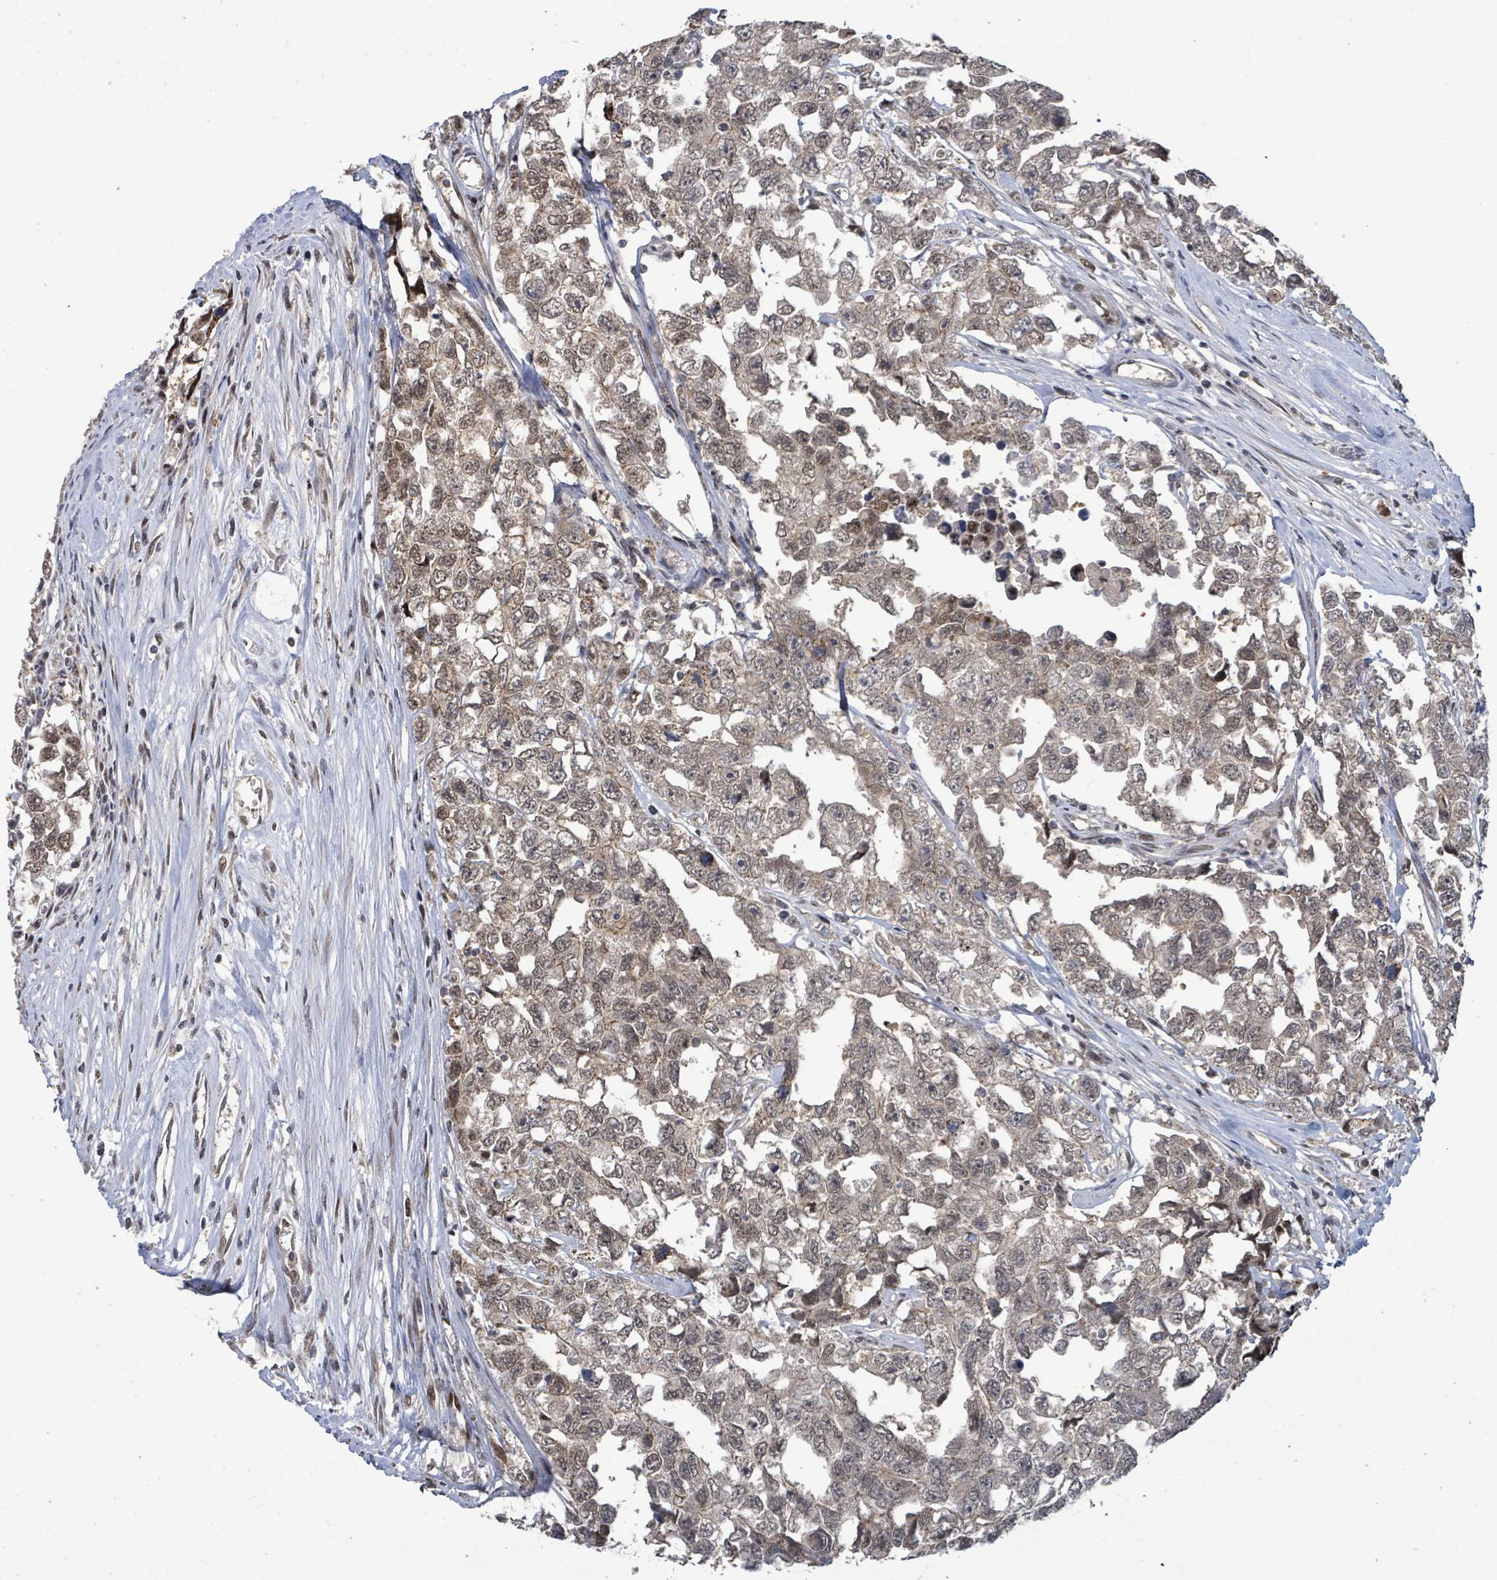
{"staining": {"intensity": "weak", "quantity": "25%-75%", "location": "cytoplasmic/membranous"}, "tissue": "testis cancer", "cell_type": "Tumor cells", "image_type": "cancer", "snomed": [{"axis": "morphology", "description": "Carcinoma, Embryonal, NOS"}, {"axis": "topography", "description": "Testis"}], "caption": "Immunohistochemical staining of human testis embryonal carcinoma displays weak cytoplasmic/membranous protein positivity in about 25%-75% of tumor cells.", "gene": "COQ6", "patient": {"sex": "male", "age": 22}}